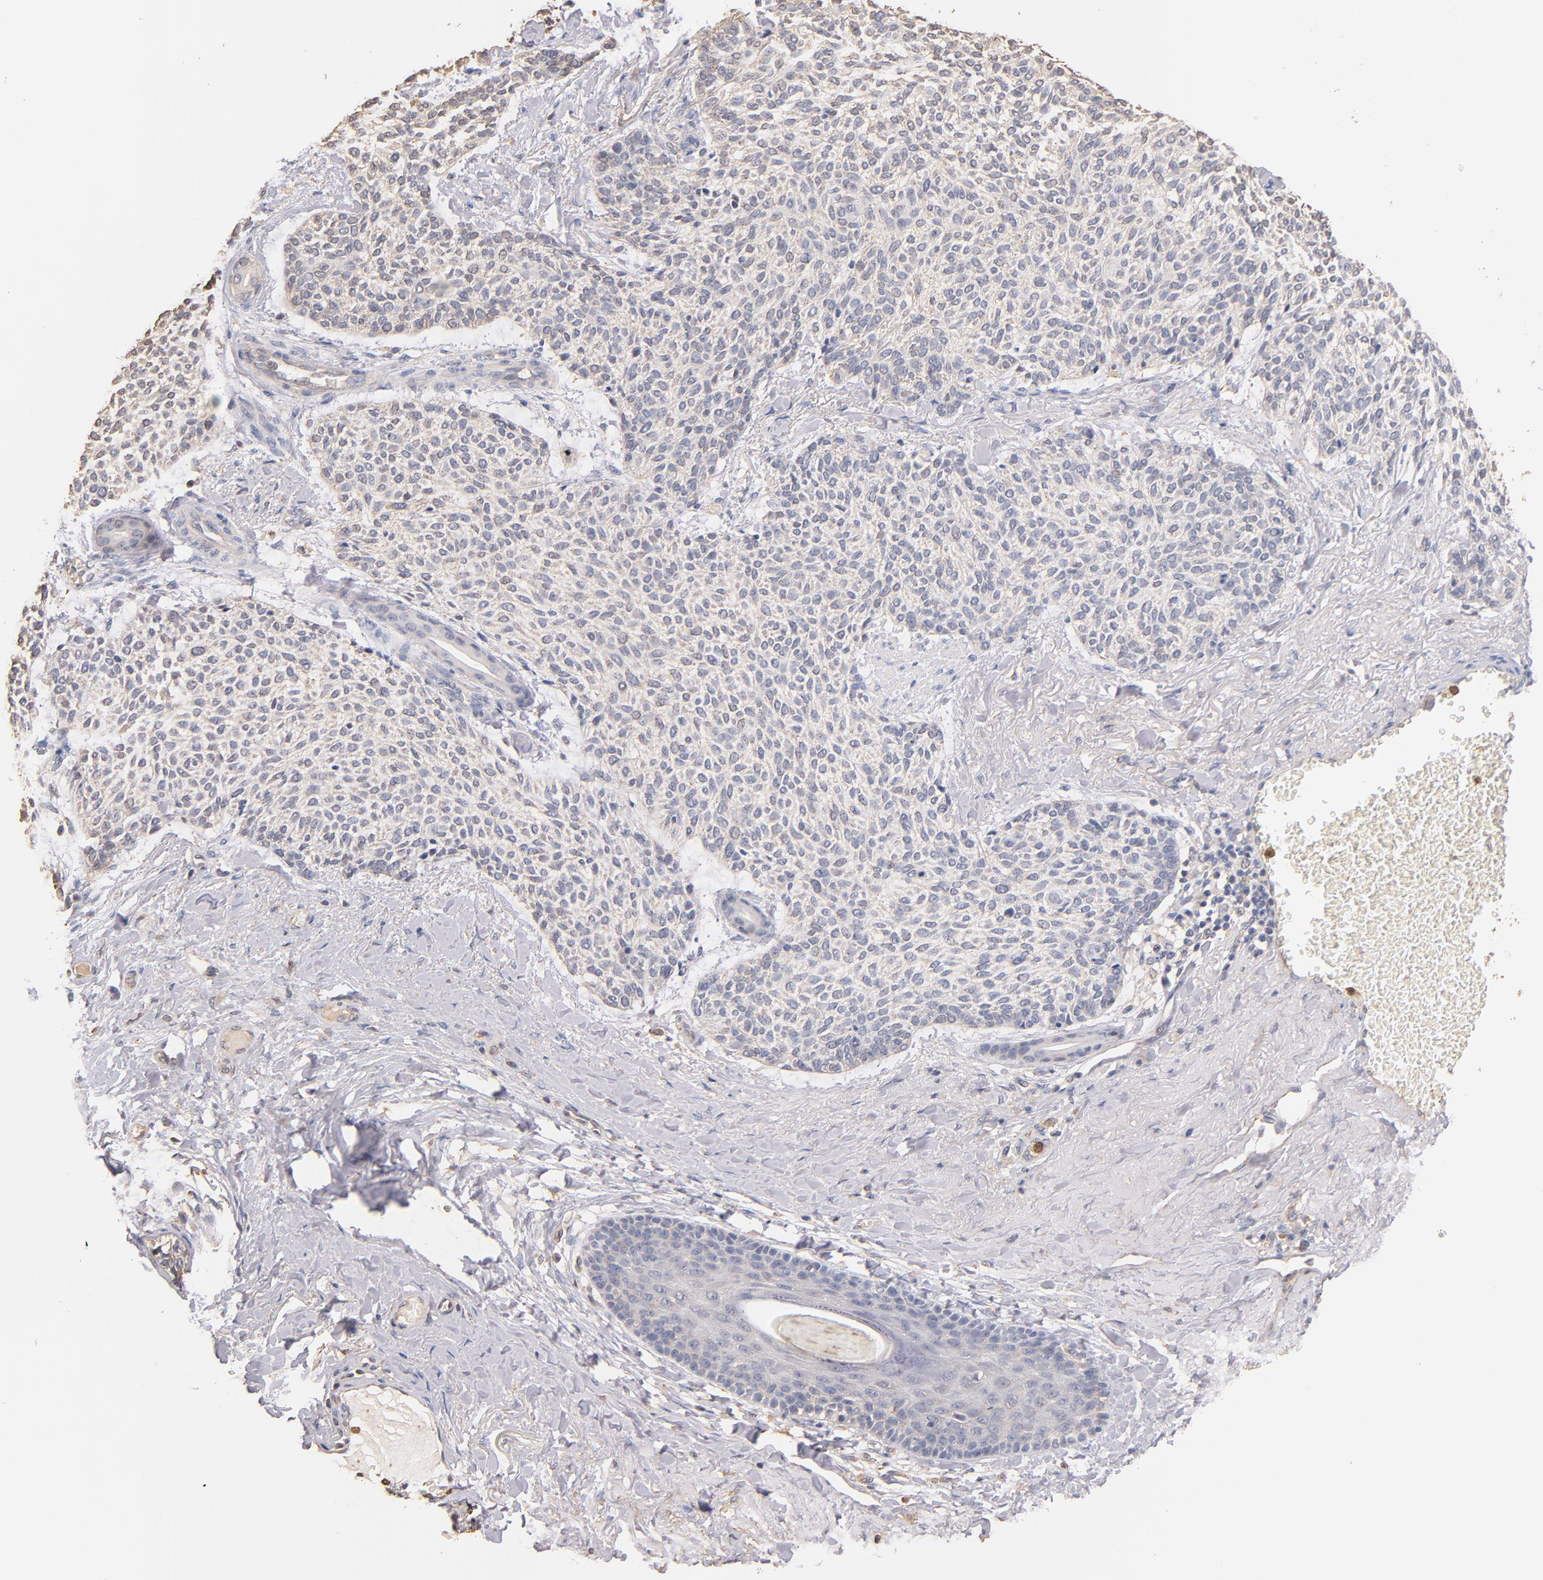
{"staining": {"intensity": "weak", "quantity": "<25%", "location": "cytoplasmic/membranous"}, "tissue": "skin cancer", "cell_type": "Tumor cells", "image_type": "cancer", "snomed": [{"axis": "morphology", "description": "Normal tissue, NOS"}, {"axis": "morphology", "description": "Basal cell carcinoma"}, {"axis": "topography", "description": "Skin"}], "caption": "This histopathology image is of basal cell carcinoma (skin) stained with immunohistochemistry (IHC) to label a protein in brown with the nuclei are counter-stained blue. There is no positivity in tumor cells.", "gene": "RO60", "patient": {"sex": "female", "age": 70}}